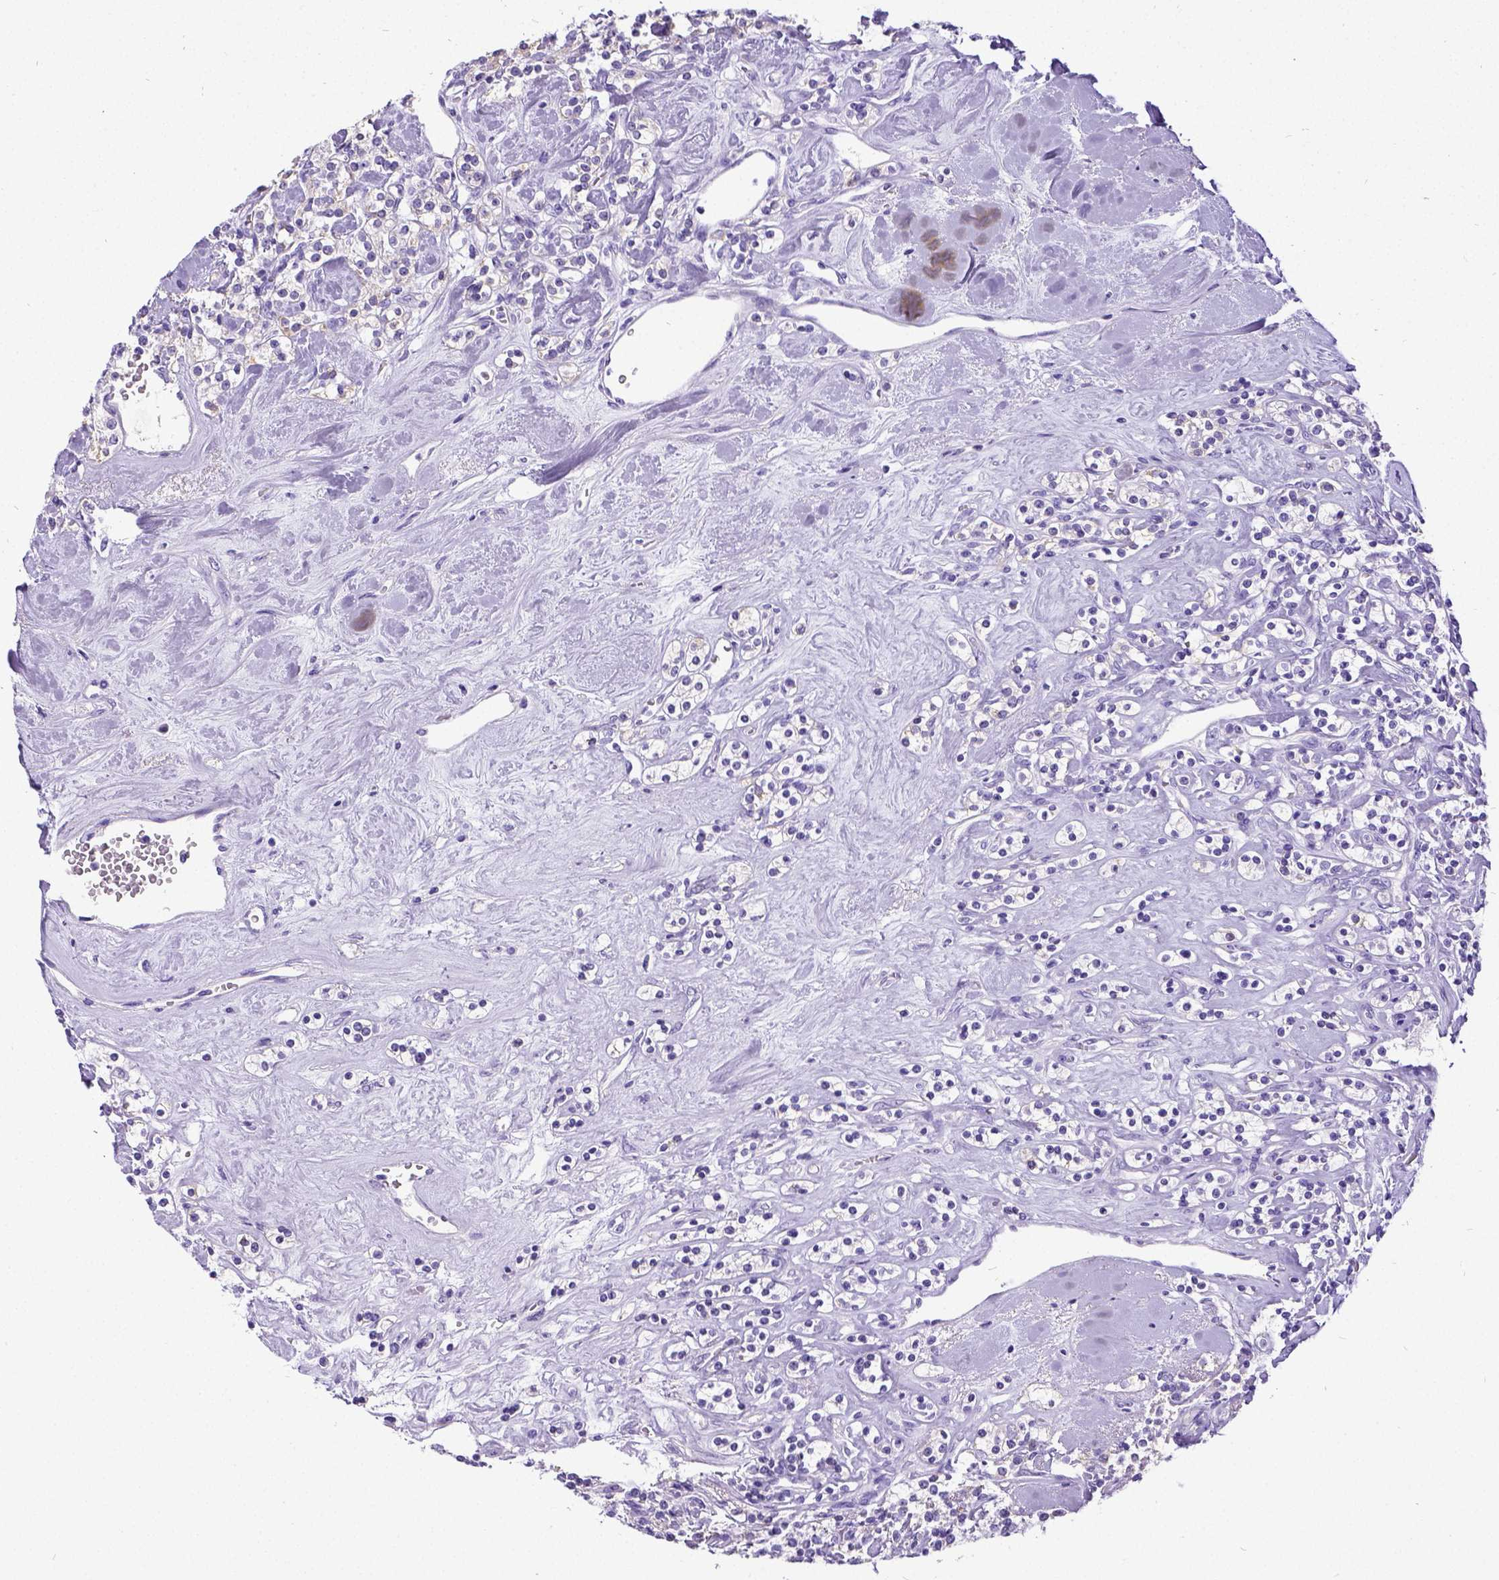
{"staining": {"intensity": "negative", "quantity": "none", "location": "none"}, "tissue": "renal cancer", "cell_type": "Tumor cells", "image_type": "cancer", "snomed": [{"axis": "morphology", "description": "Adenocarcinoma, NOS"}, {"axis": "topography", "description": "Kidney"}], "caption": "Immunohistochemistry (IHC) histopathology image of adenocarcinoma (renal) stained for a protein (brown), which demonstrates no staining in tumor cells.", "gene": "SATB2", "patient": {"sex": "male", "age": 77}}